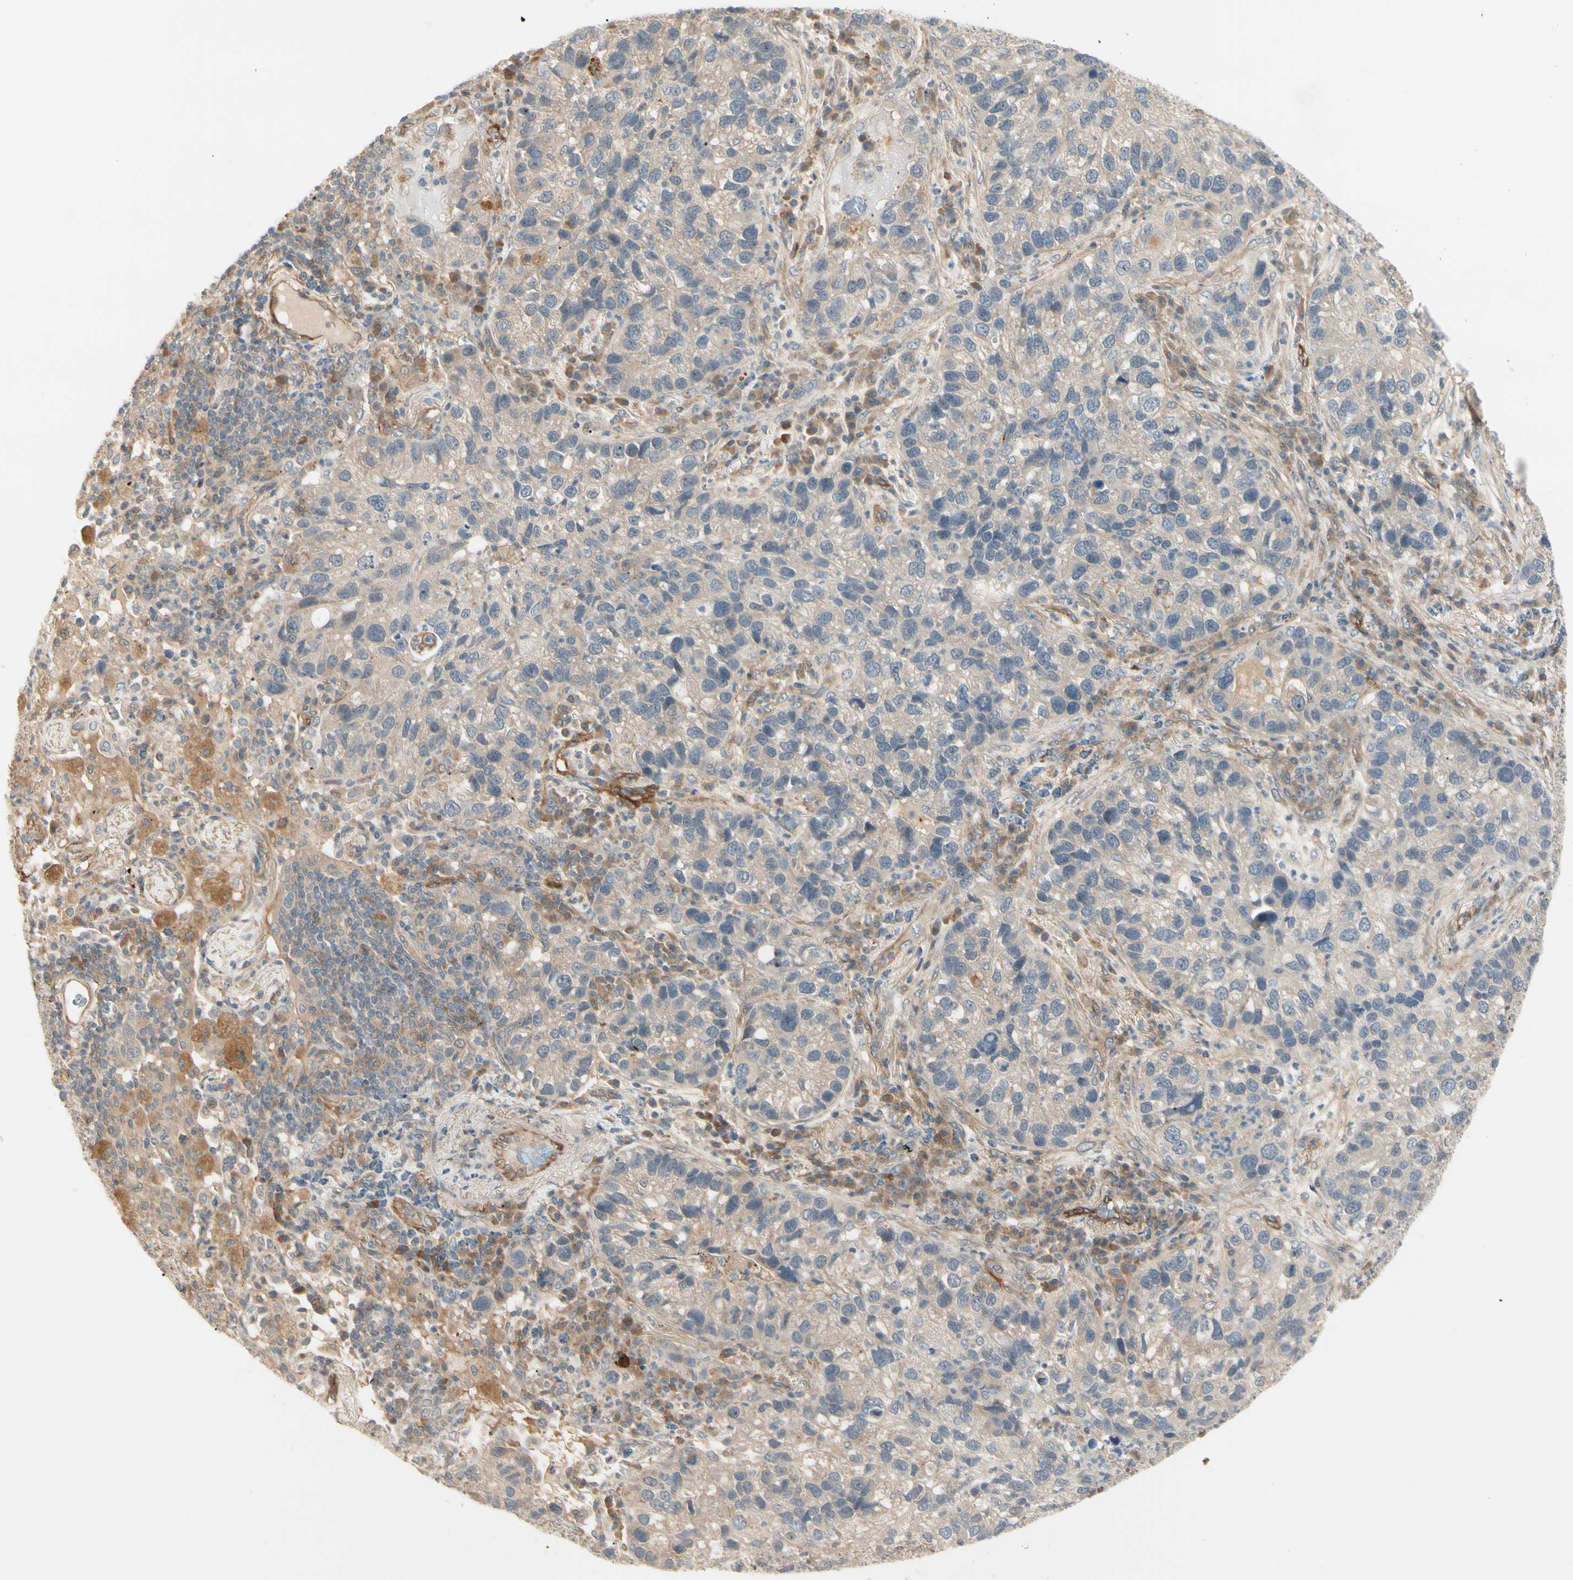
{"staining": {"intensity": "moderate", "quantity": ">75%", "location": "cytoplasmic/membranous"}, "tissue": "lung cancer", "cell_type": "Tumor cells", "image_type": "cancer", "snomed": [{"axis": "morphology", "description": "Normal tissue, NOS"}, {"axis": "morphology", "description": "Adenocarcinoma, NOS"}, {"axis": "topography", "description": "Bronchus"}, {"axis": "topography", "description": "Lung"}], "caption": "Immunohistochemistry (DAB) staining of lung cancer displays moderate cytoplasmic/membranous protein expression in about >75% of tumor cells. (Brightfield microscopy of DAB IHC at high magnification).", "gene": "F2R", "patient": {"sex": "male", "age": 54}}